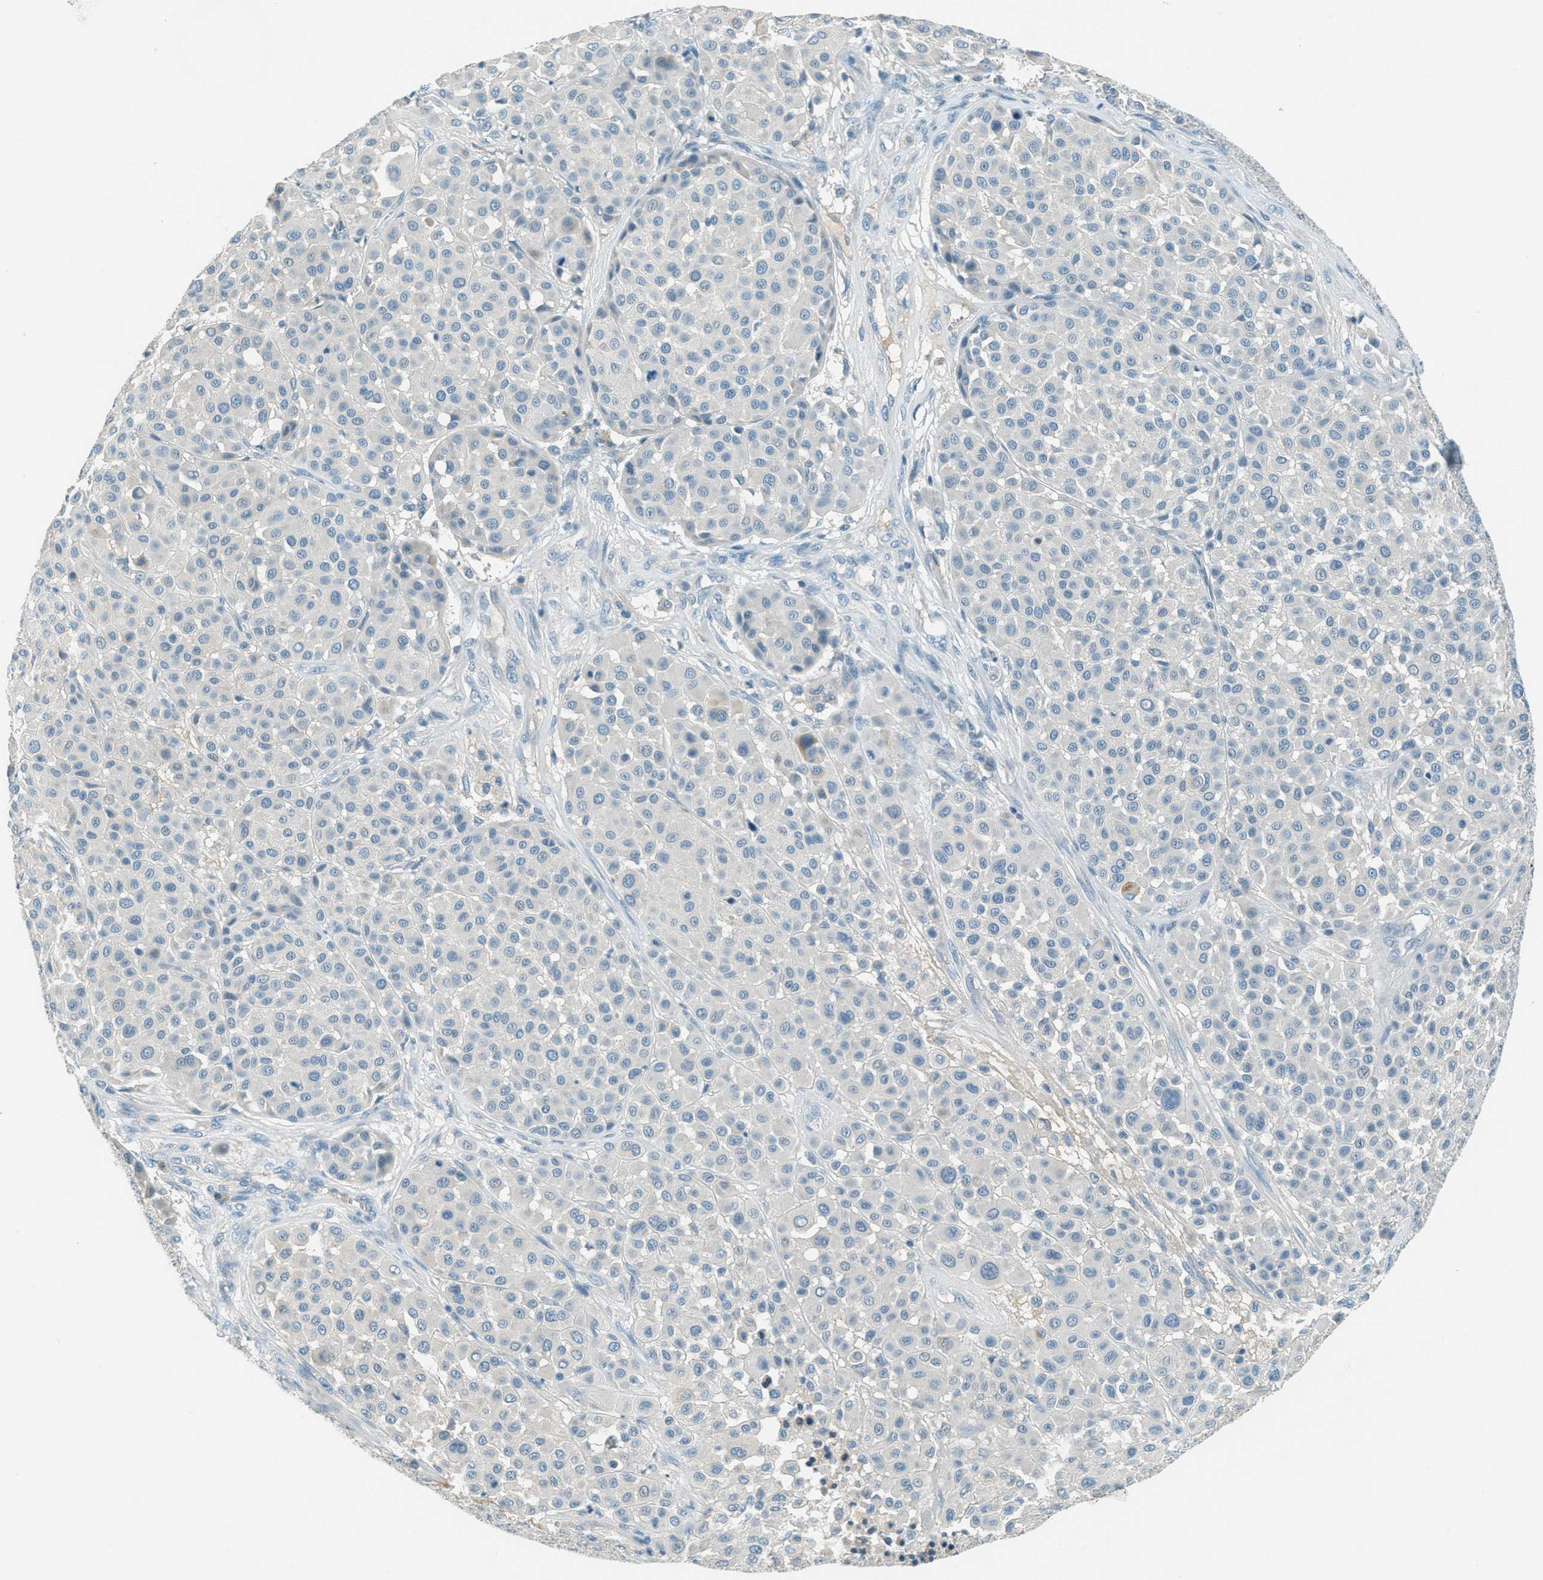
{"staining": {"intensity": "negative", "quantity": "none", "location": "none"}, "tissue": "melanoma", "cell_type": "Tumor cells", "image_type": "cancer", "snomed": [{"axis": "morphology", "description": "Malignant melanoma, Metastatic site"}, {"axis": "topography", "description": "Soft tissue"}], "caption": "This is an immunohistochemistry histopathology image of malignant melanoma (metastatic site). There is no positivity in tumor cells.", "gene": "MSLN", "patient": {"sex": "male", "age": 41}}